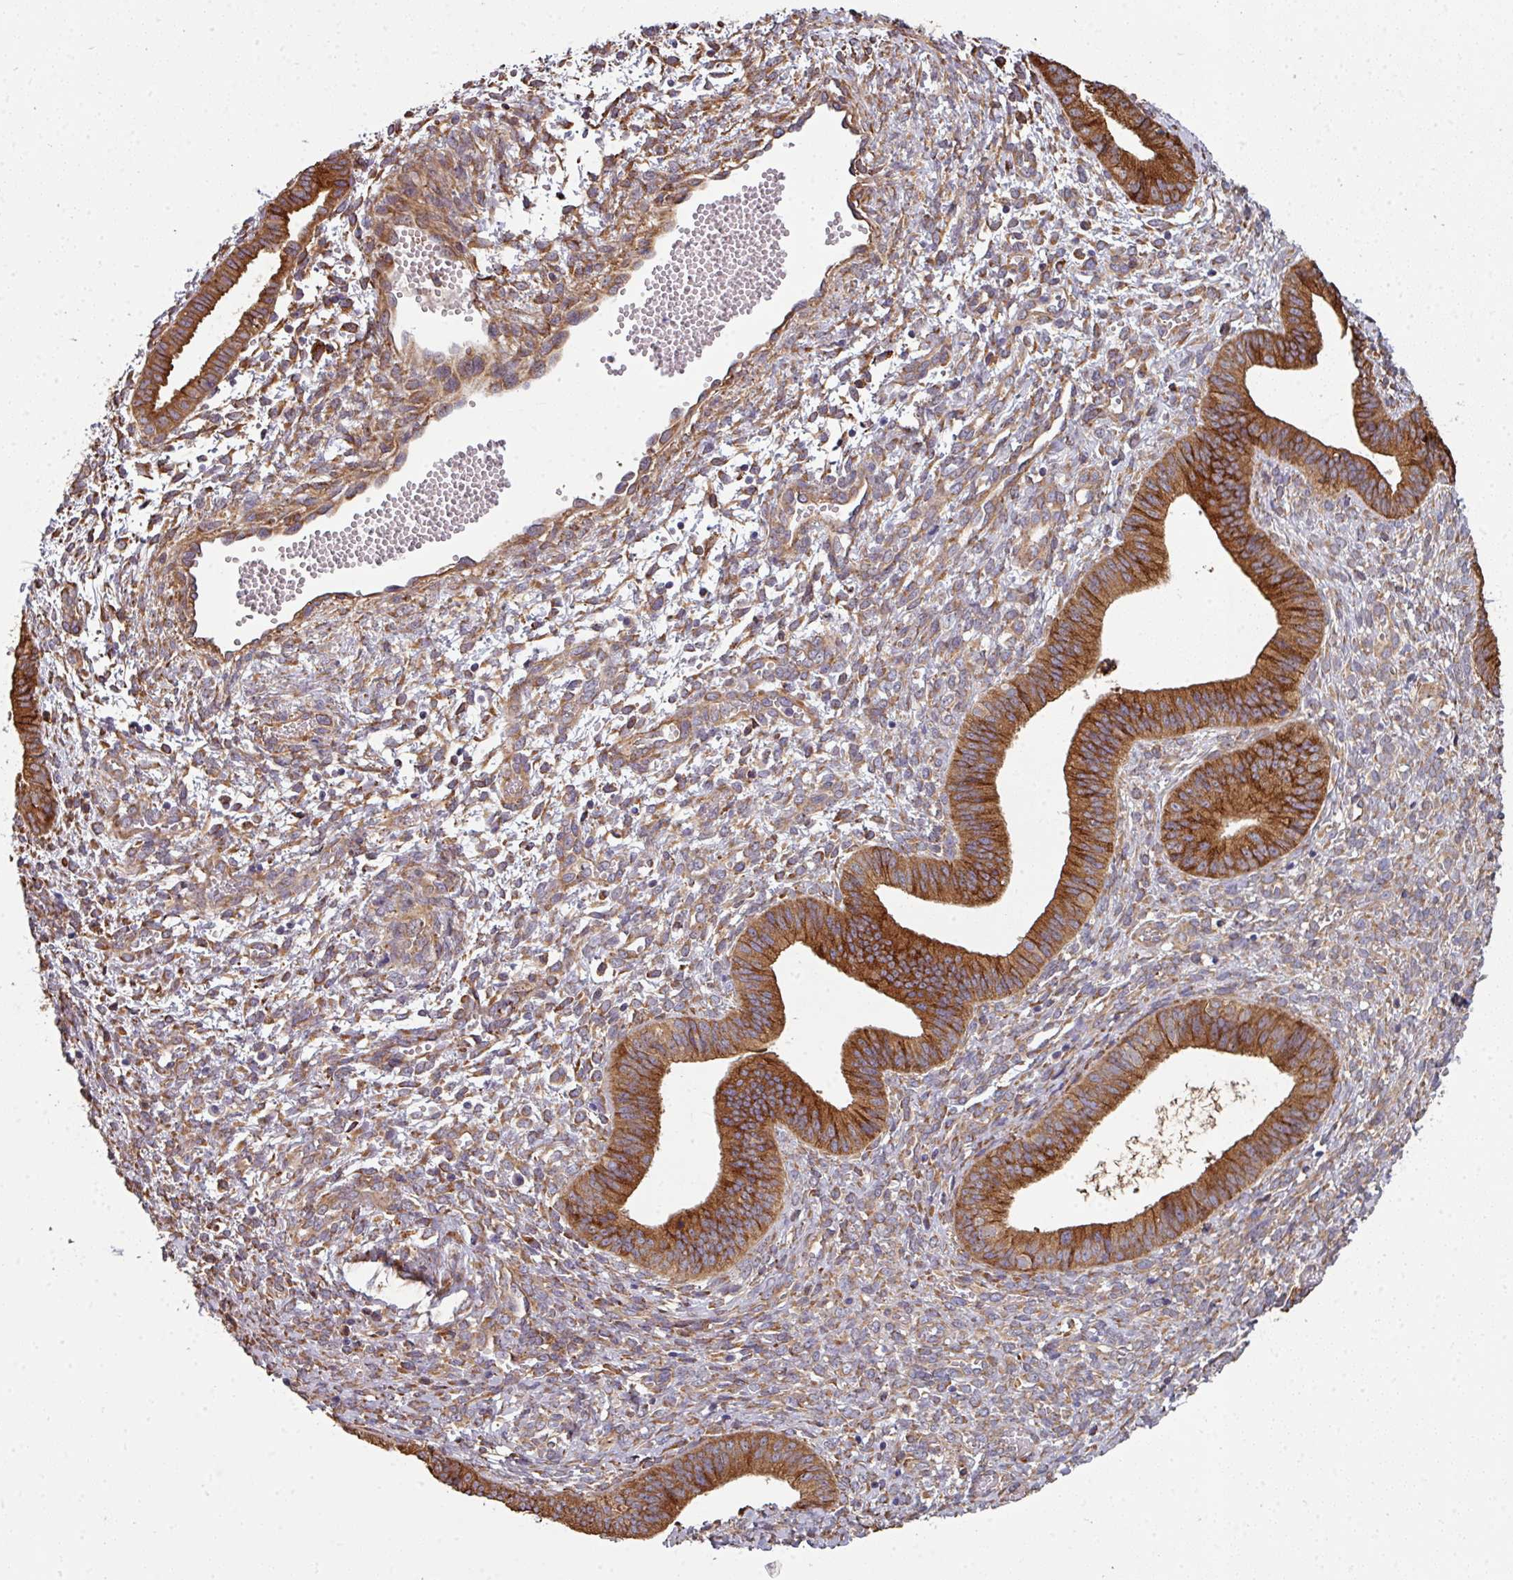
{"staining": {"intensity": "strong", "quantity": ">75%", "location": "cytoplasmic/membranous"}, "tissue": "cervical cancer", "cell_type": "Tumor cells", "image_type": "cancer", "snomed": [{"axis": "morphology", "description": "Squamous cell carcinoma, NOS"}, {"axis": "topography", "description": "Cervix"}], "caption": "Cervical cancer tissue displays strong cytoplasmic/membranous positivity in approximately >75% of tumor cells, visualized by immunohistochemistry.", "gene": "FAT4", "patient": {"sex": "female", "age": 59}}